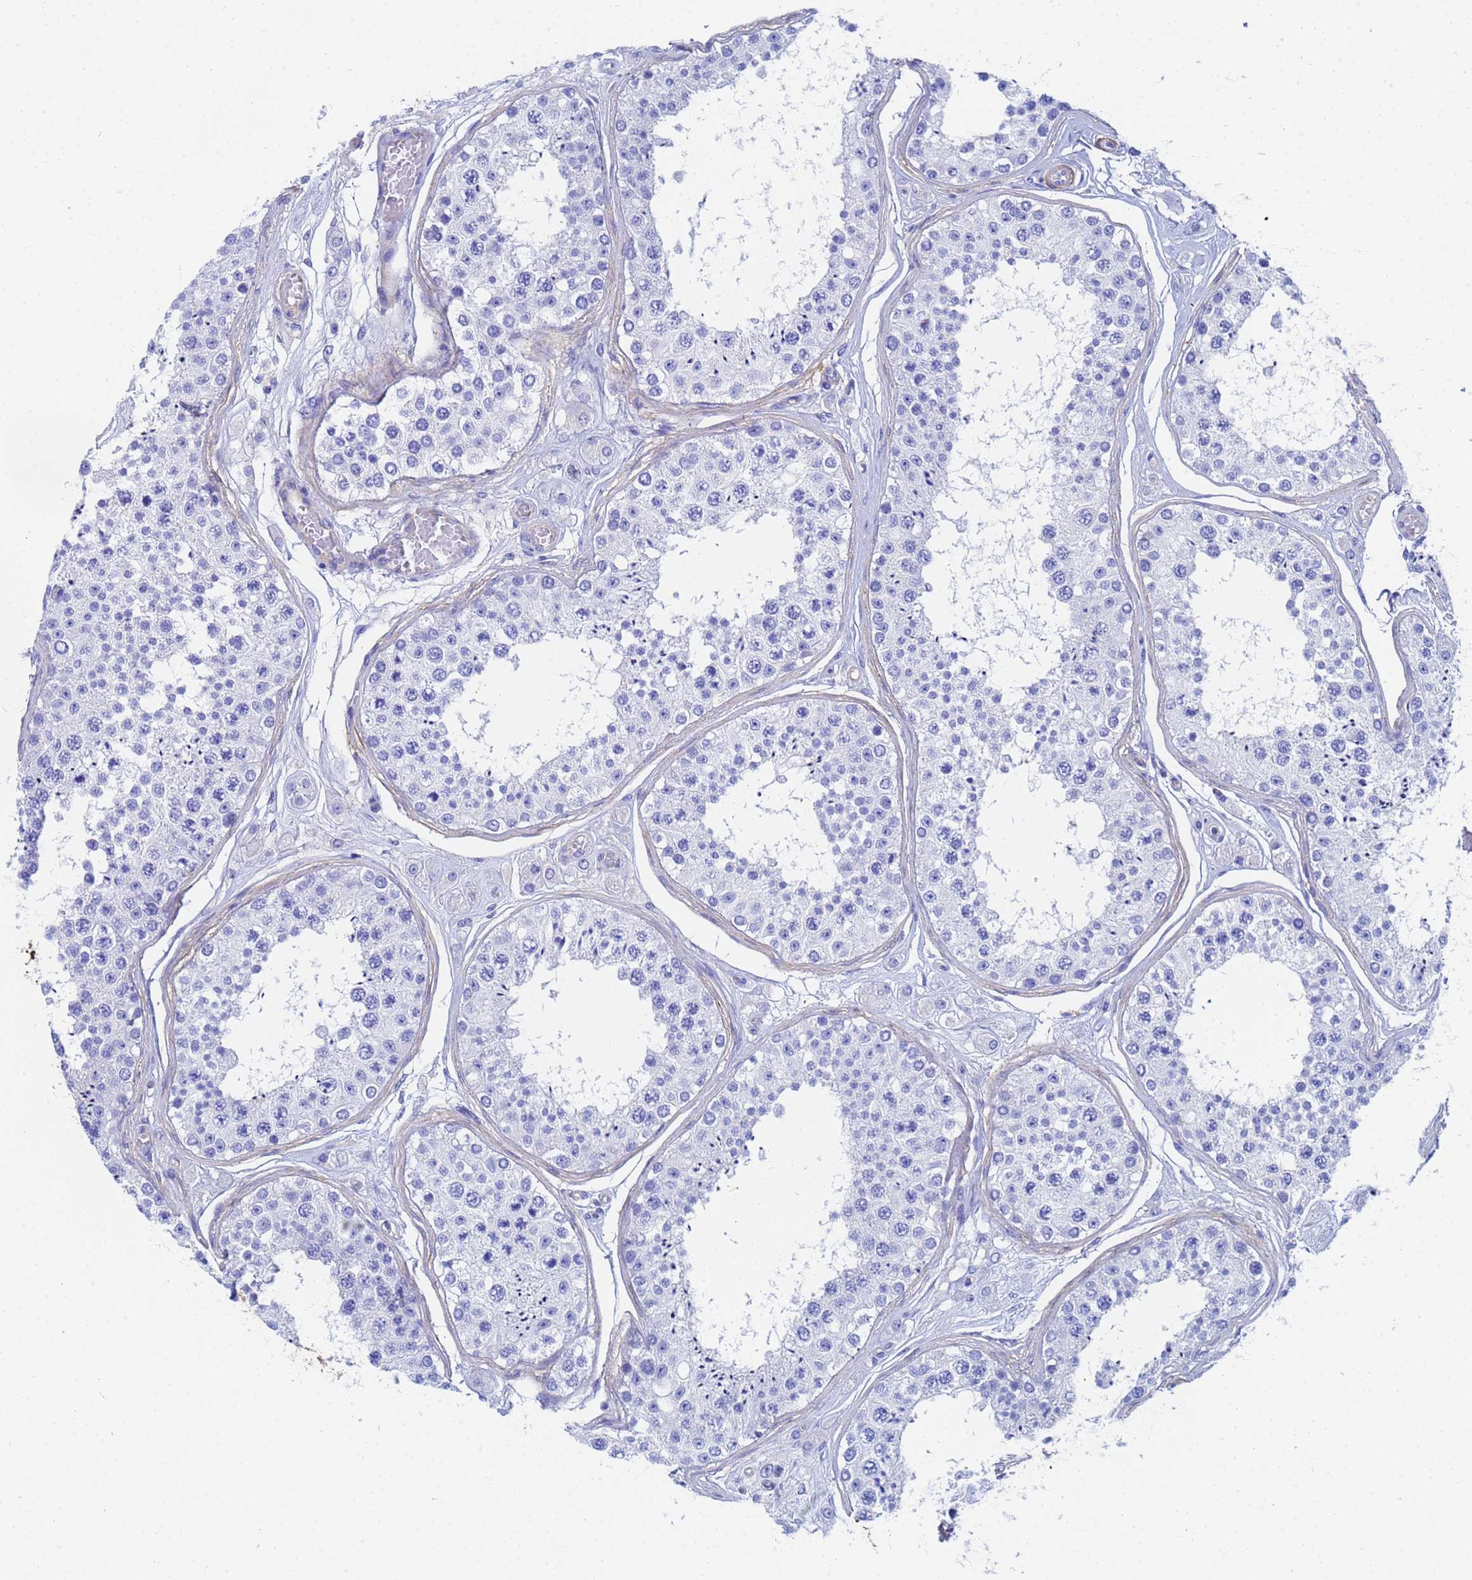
{"staining": {"intensity": "negative", "quantity": "none", "location": "none"}, "tissue": "testis", "cell_type": "Cells in seminiferous ducts", "image_type": "normal", "snomed": [{"axis": "morphology", "description": "Normal tissue, NOS"}, {"axis": "topography", "description": "Testis"}], "caption": "This photomicrograph is of benign testis stained with IHC to label a protein in brown with the nuclei are counter-stained blue. There is no positivity in cells in seminiferous ducts. (DAB (3,3'-diaminobenzidine) immunohistochemistry (IHC) visualized using brightfield microscopy, high magnification).", "gene": "CST1", "patient": {"sex": "male", "age": 25}}